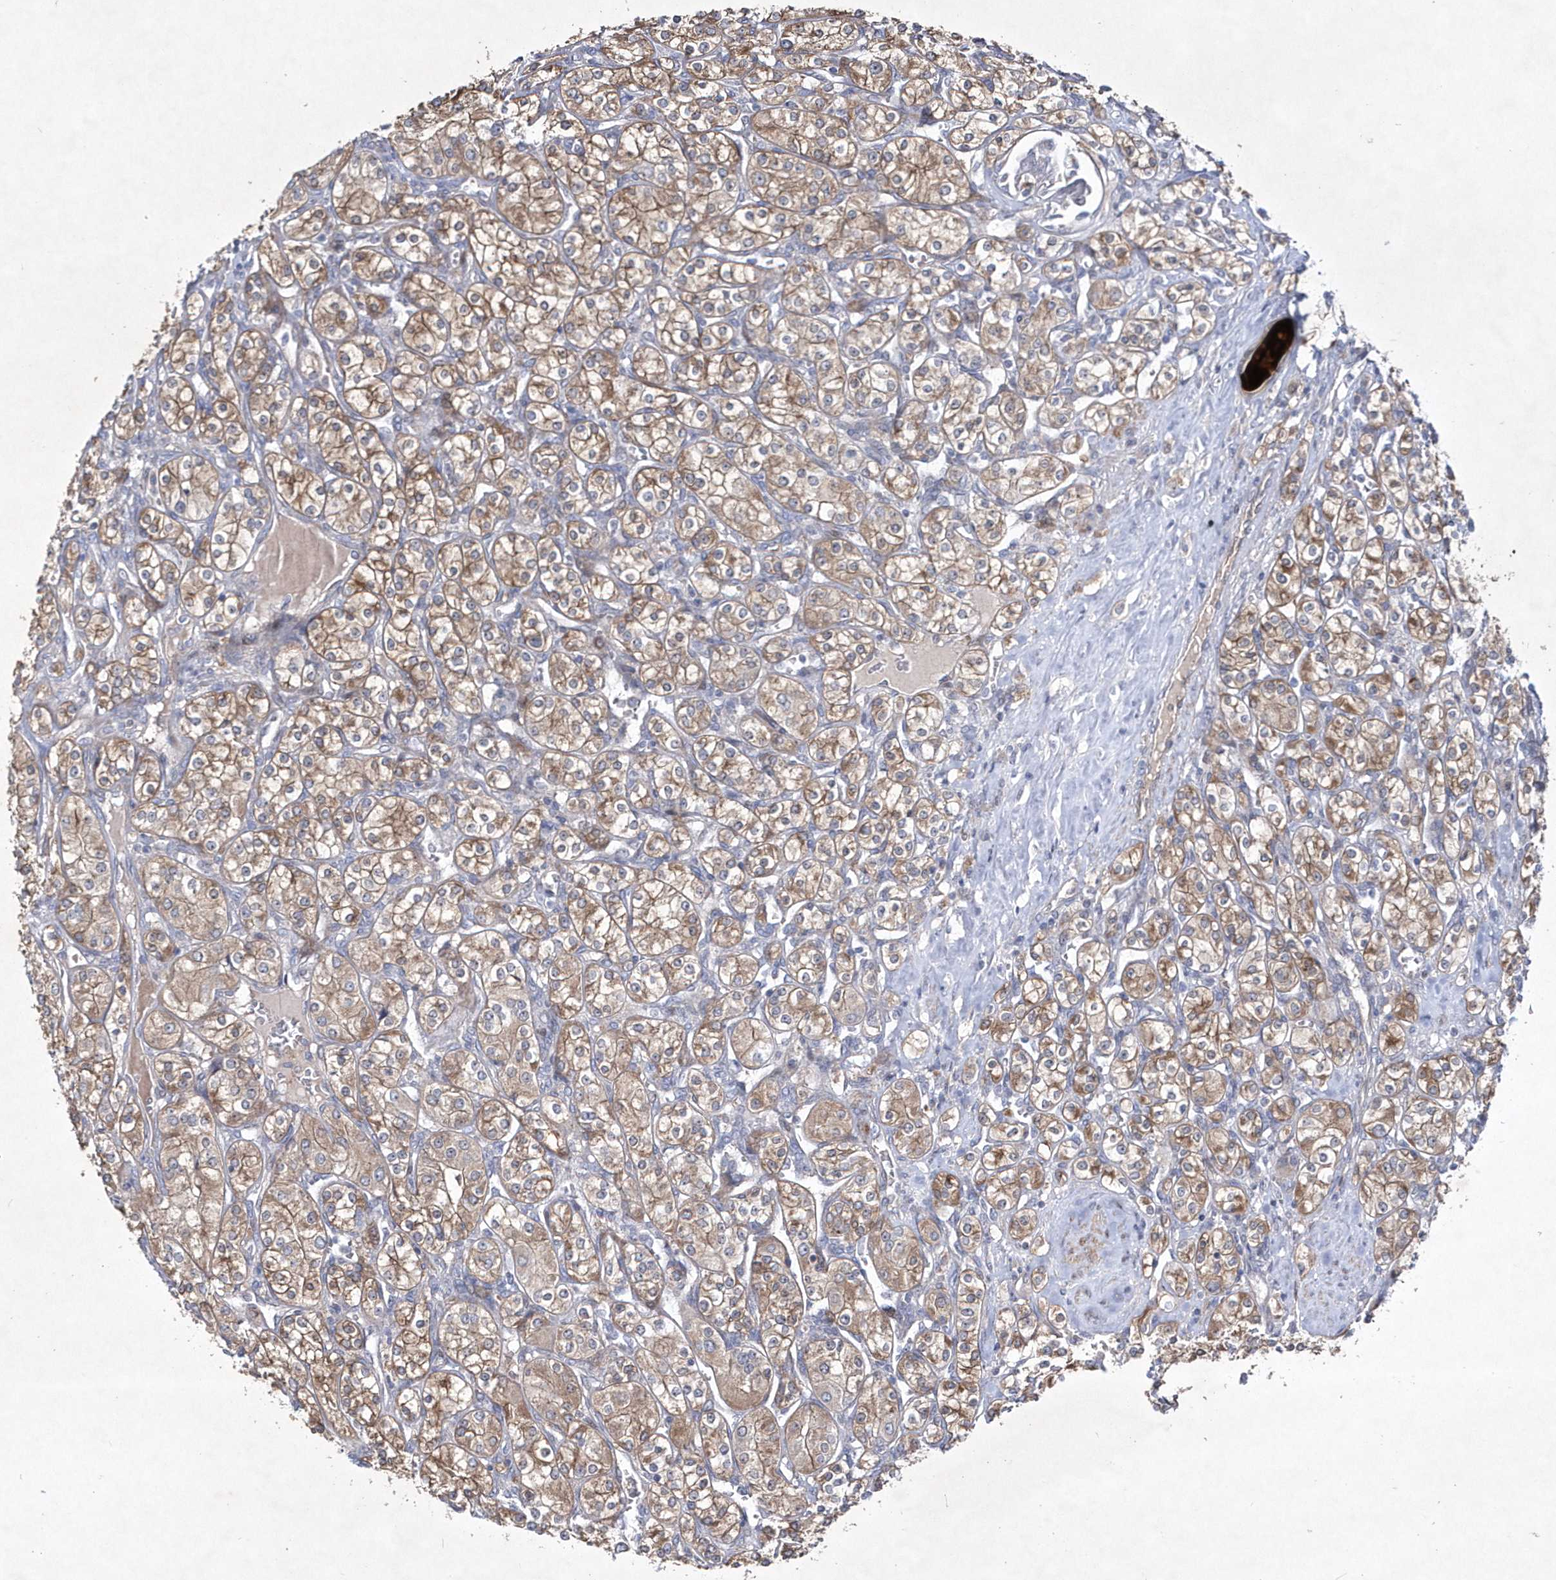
{"staining": {"intensity": "moderate", "quantity": ">75%", "location": "cytoplasmic/membranous"}, "tissue": "renal cancer", "cell_type": "Tumor cells", "image_type": "cancer", "snomed": [{"axis": "morphology", "description": "Adenocarcinoma, NOS"}, {"axis": "topography", "description": "Kidney"}], "caption": "IHC of human renal cancer (adenocarcinoma) displays medium levels of moderate cytoplasmic/membranous staining in approximately >75% of tumor cells.", "gene": "DSPP", "patient": {"sex": "male", "age": 77}}